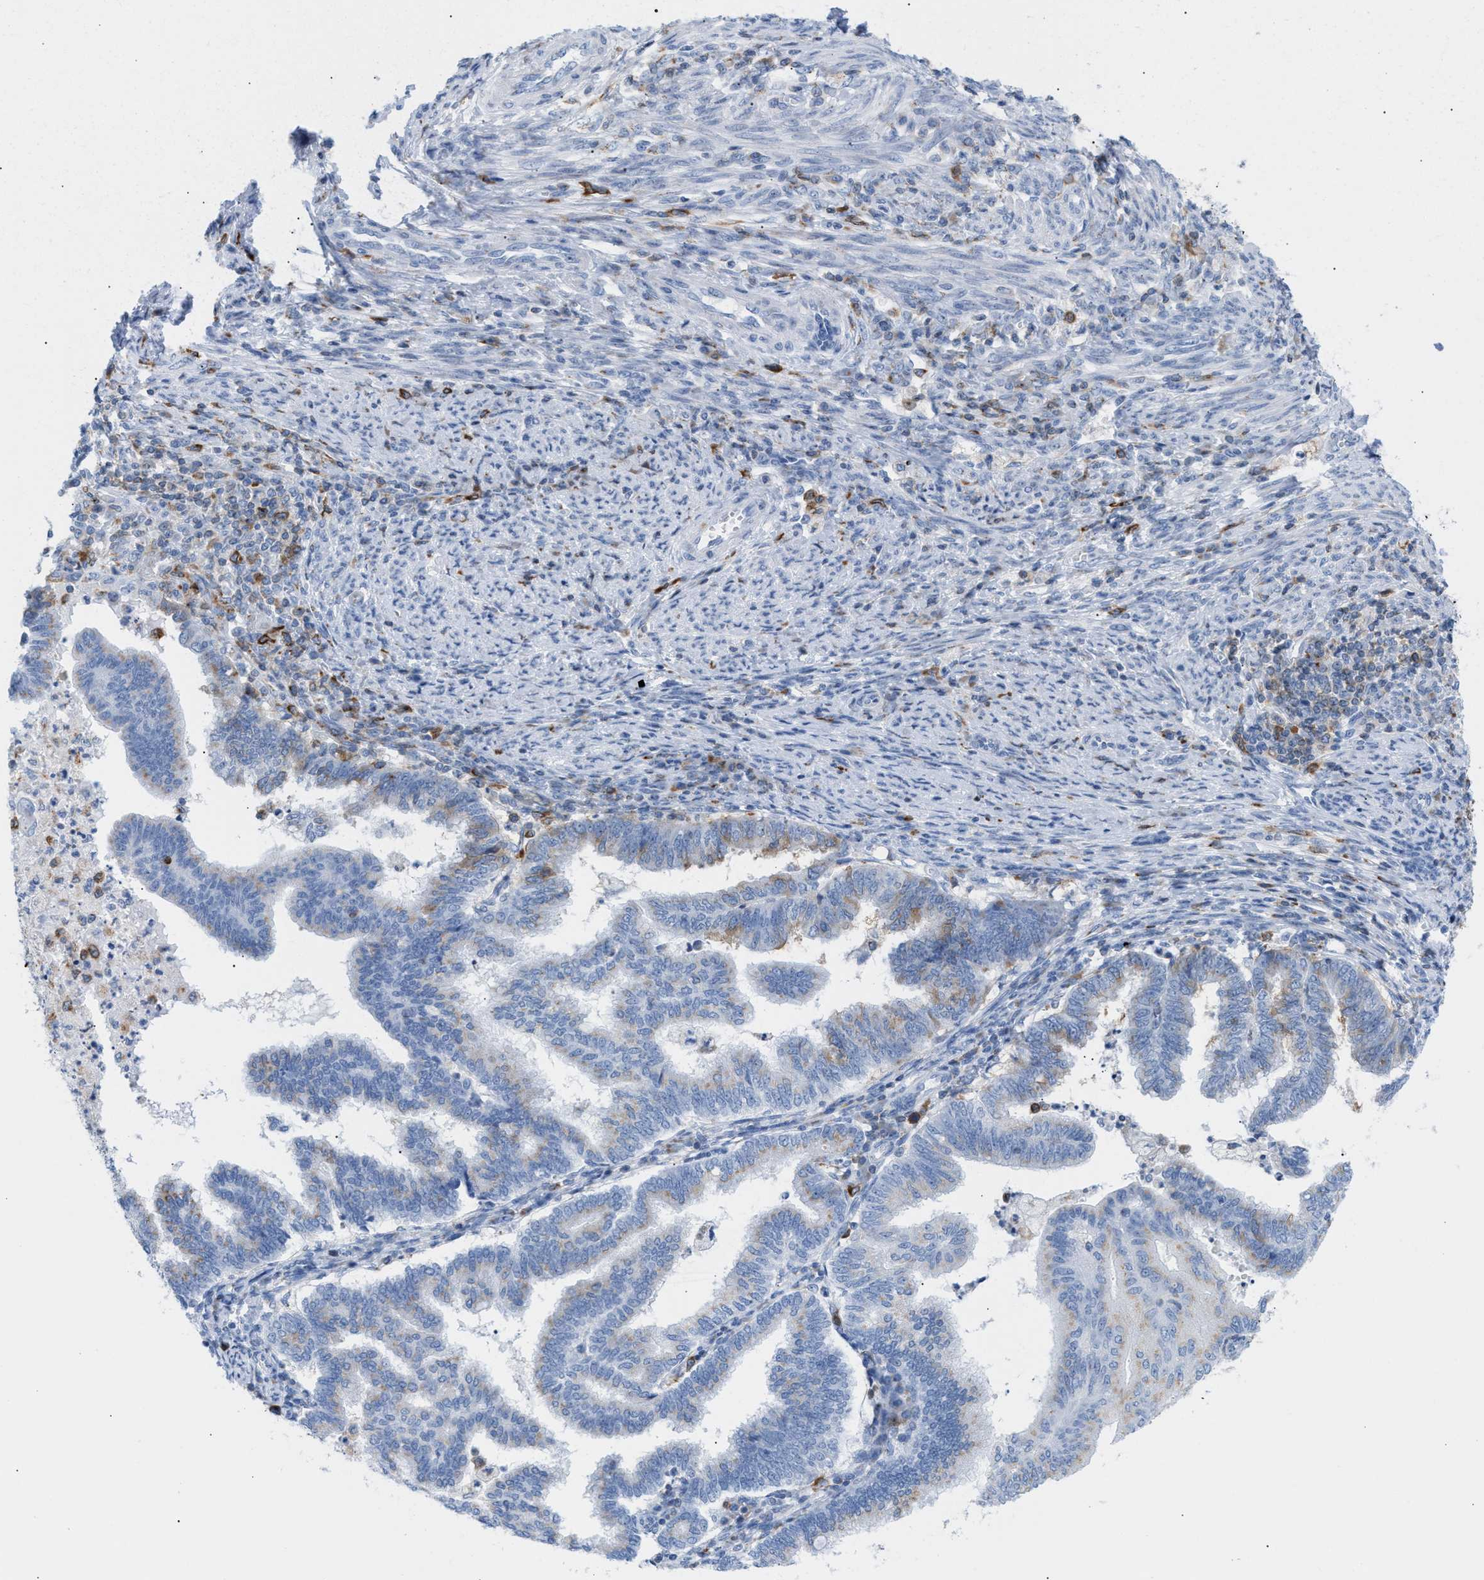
{"staining": {"intensity": "weak", "quantity": "<25%", "location": "cytoplasmic/membranous"}, "tissue": "endometrial cancer", "cell_type": "Tumor cells", "image_type": "cancer", "snomed": [{"axis": "morphology", "description": "Polyp, NOS"}, {"axis": "morphology", "description": "Adenocarcinoma, NOS"}, {"axis": "morphology", "description": "Adenoma, NOS"}, {"axis": "topography", "description": "Endometrium"}], "caption": "Human endometrial cancer (adenocarcinoma) stained for a protein using immunohistochemistry (IHC) reveals no positivity in tumor cells.", "gene": "TACC3", "patient": {"sex": "female", "age": 79}}